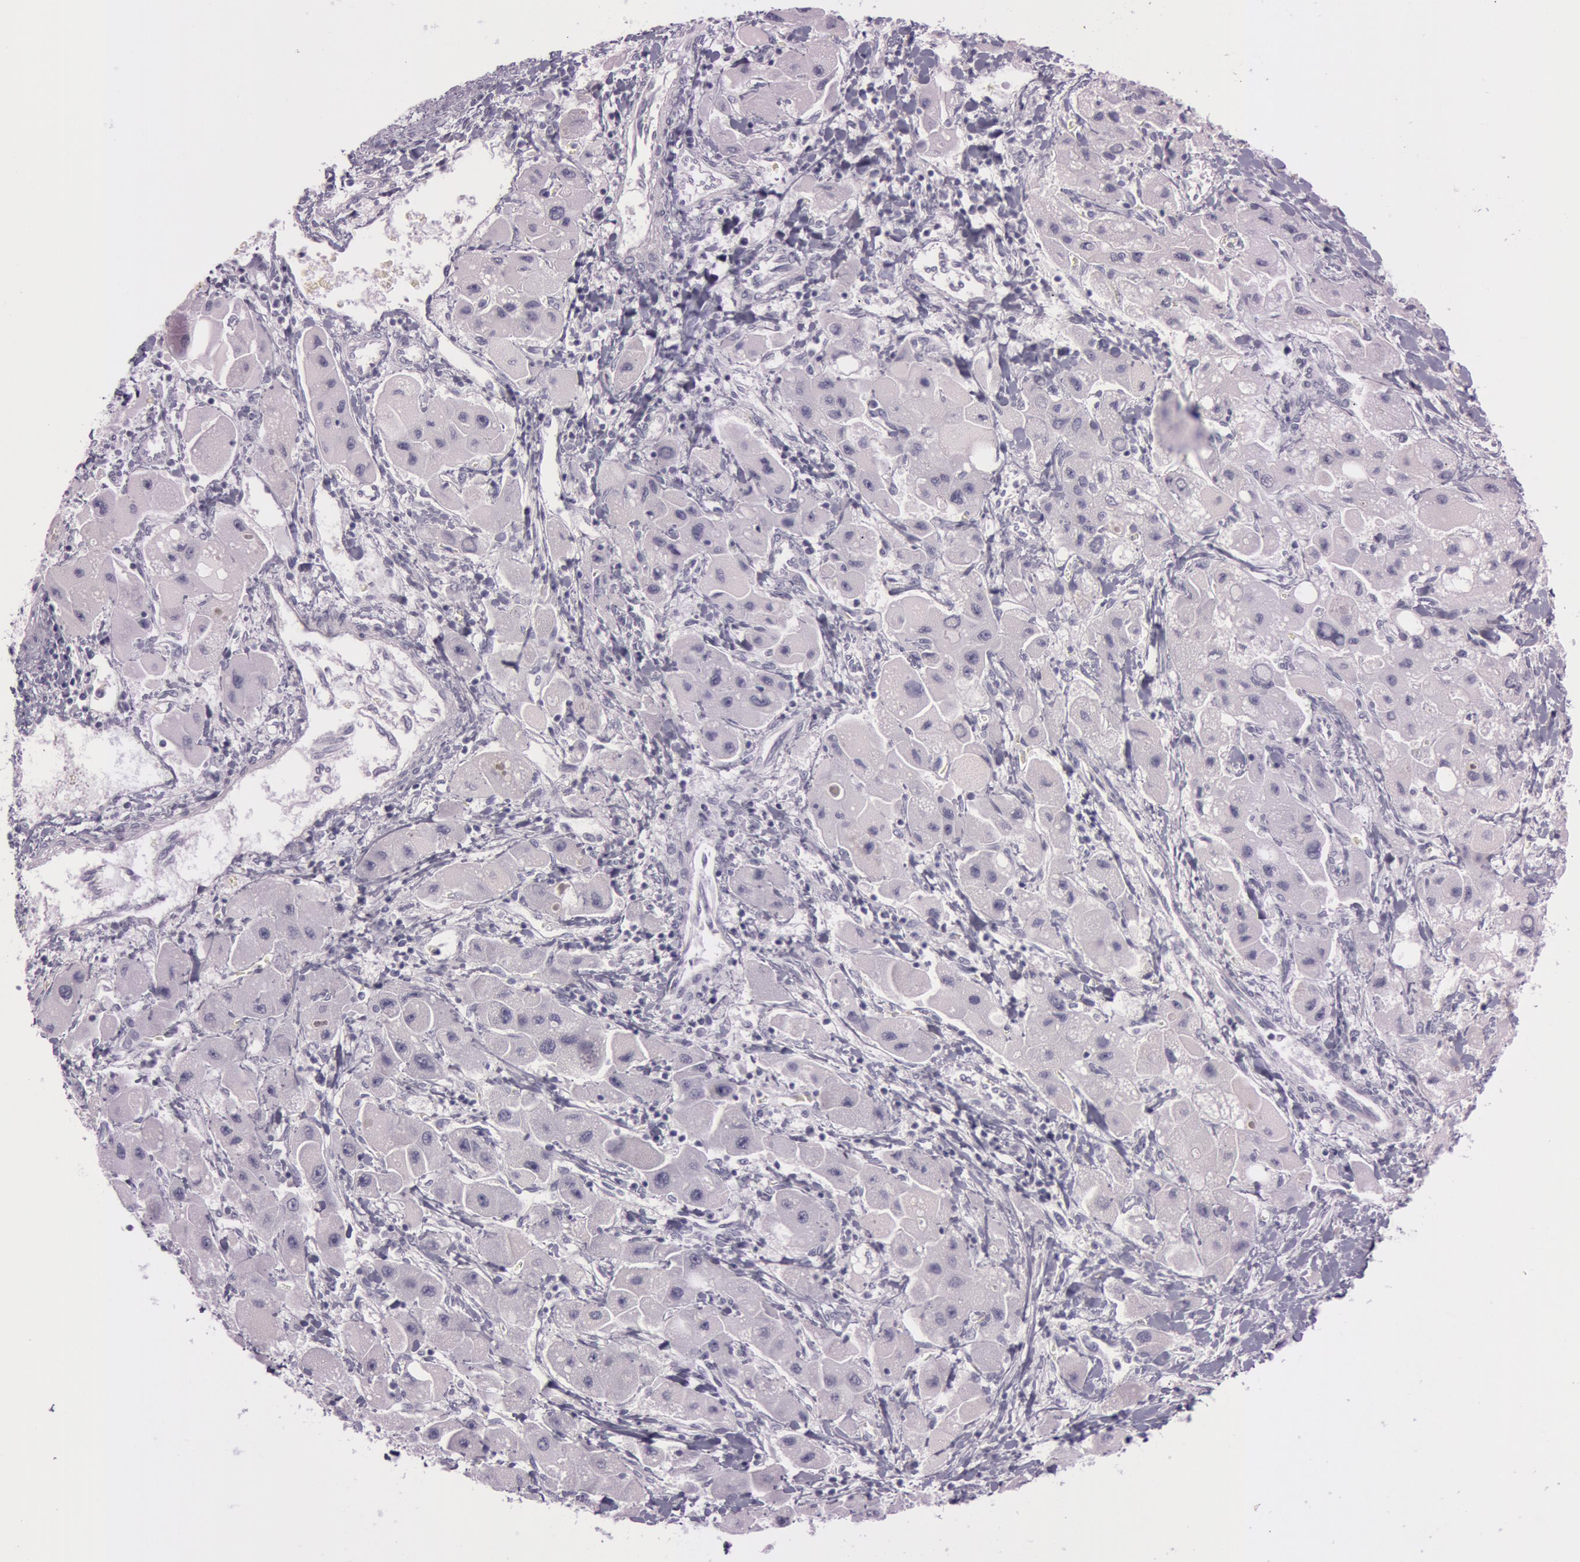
{"staining": {"intensity": "negative", "quantity": "none", "location": "none"}, "tissue": "liver cancer", "cell_type": "Tumor cells", "image_type": "cancer", "snomed": [{"axis": "morphology", "description": "Carcinoma, Hepatocellular, NOS"}, {"axis": "topography", "description": "Liver"}], "caption": "Liver cancer (hepatocellular carcinoma) was stained to show a protein in brown. There is no significant positivity in tumor cells. (DAB IHC visualized using brightfield microscopy, high magnification).", "gene": "S100A7", "patient": {"sex": "male", "age": 24}}